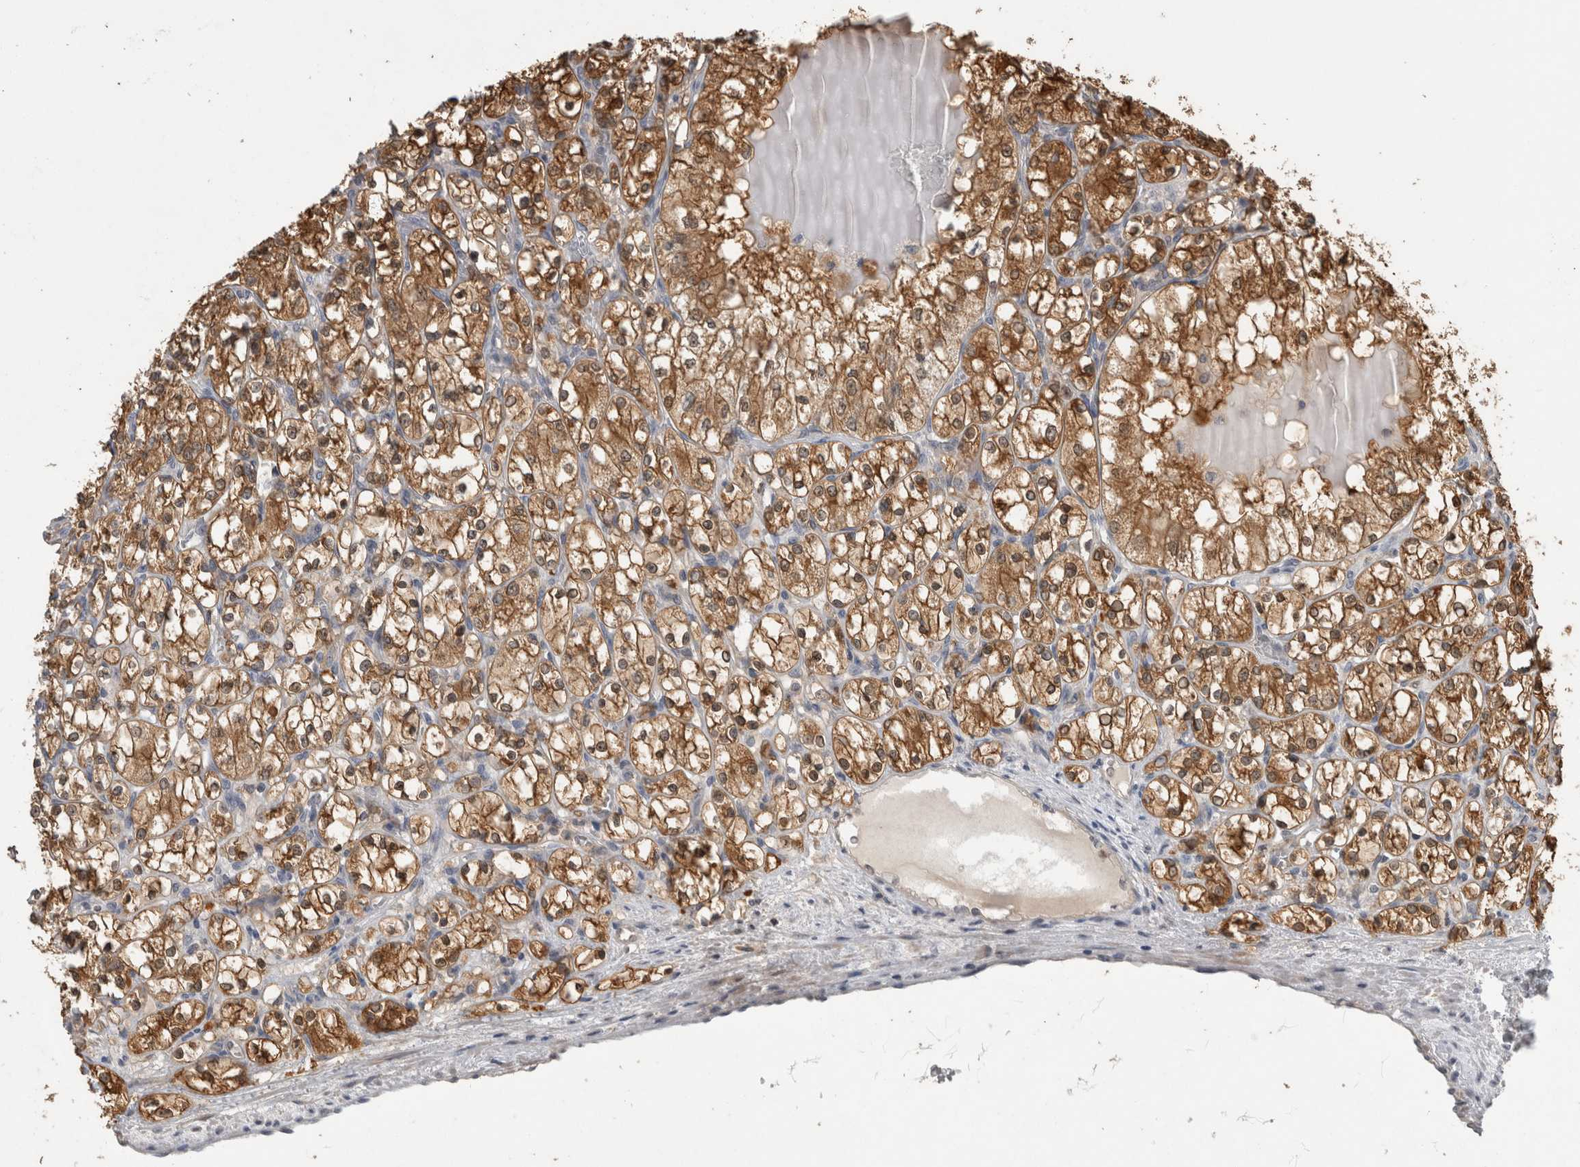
{"staining": {"intensity": "moderate", "quantity": ">75%", "location": "cytoplasmic/membranous"}, "tissue": "renal cancer", "cell_type": "Tumor cells", "image_type": "cancer", "snomed": [{"axis": "morphology", "description": "Adenocarcinoma, NOS"}, {"axis": "topography", "description": "Kidney"}], "caption": "Immunohistochemistry (IHC) (DAB) staining of renal cancer (adenocarcinoma) demonstrates moderate cytoplasmic/membranous protein staining in about >75% of tumor cells.", "gene": "ASTN2", "patient": {"sex": "female", "age": 69}}